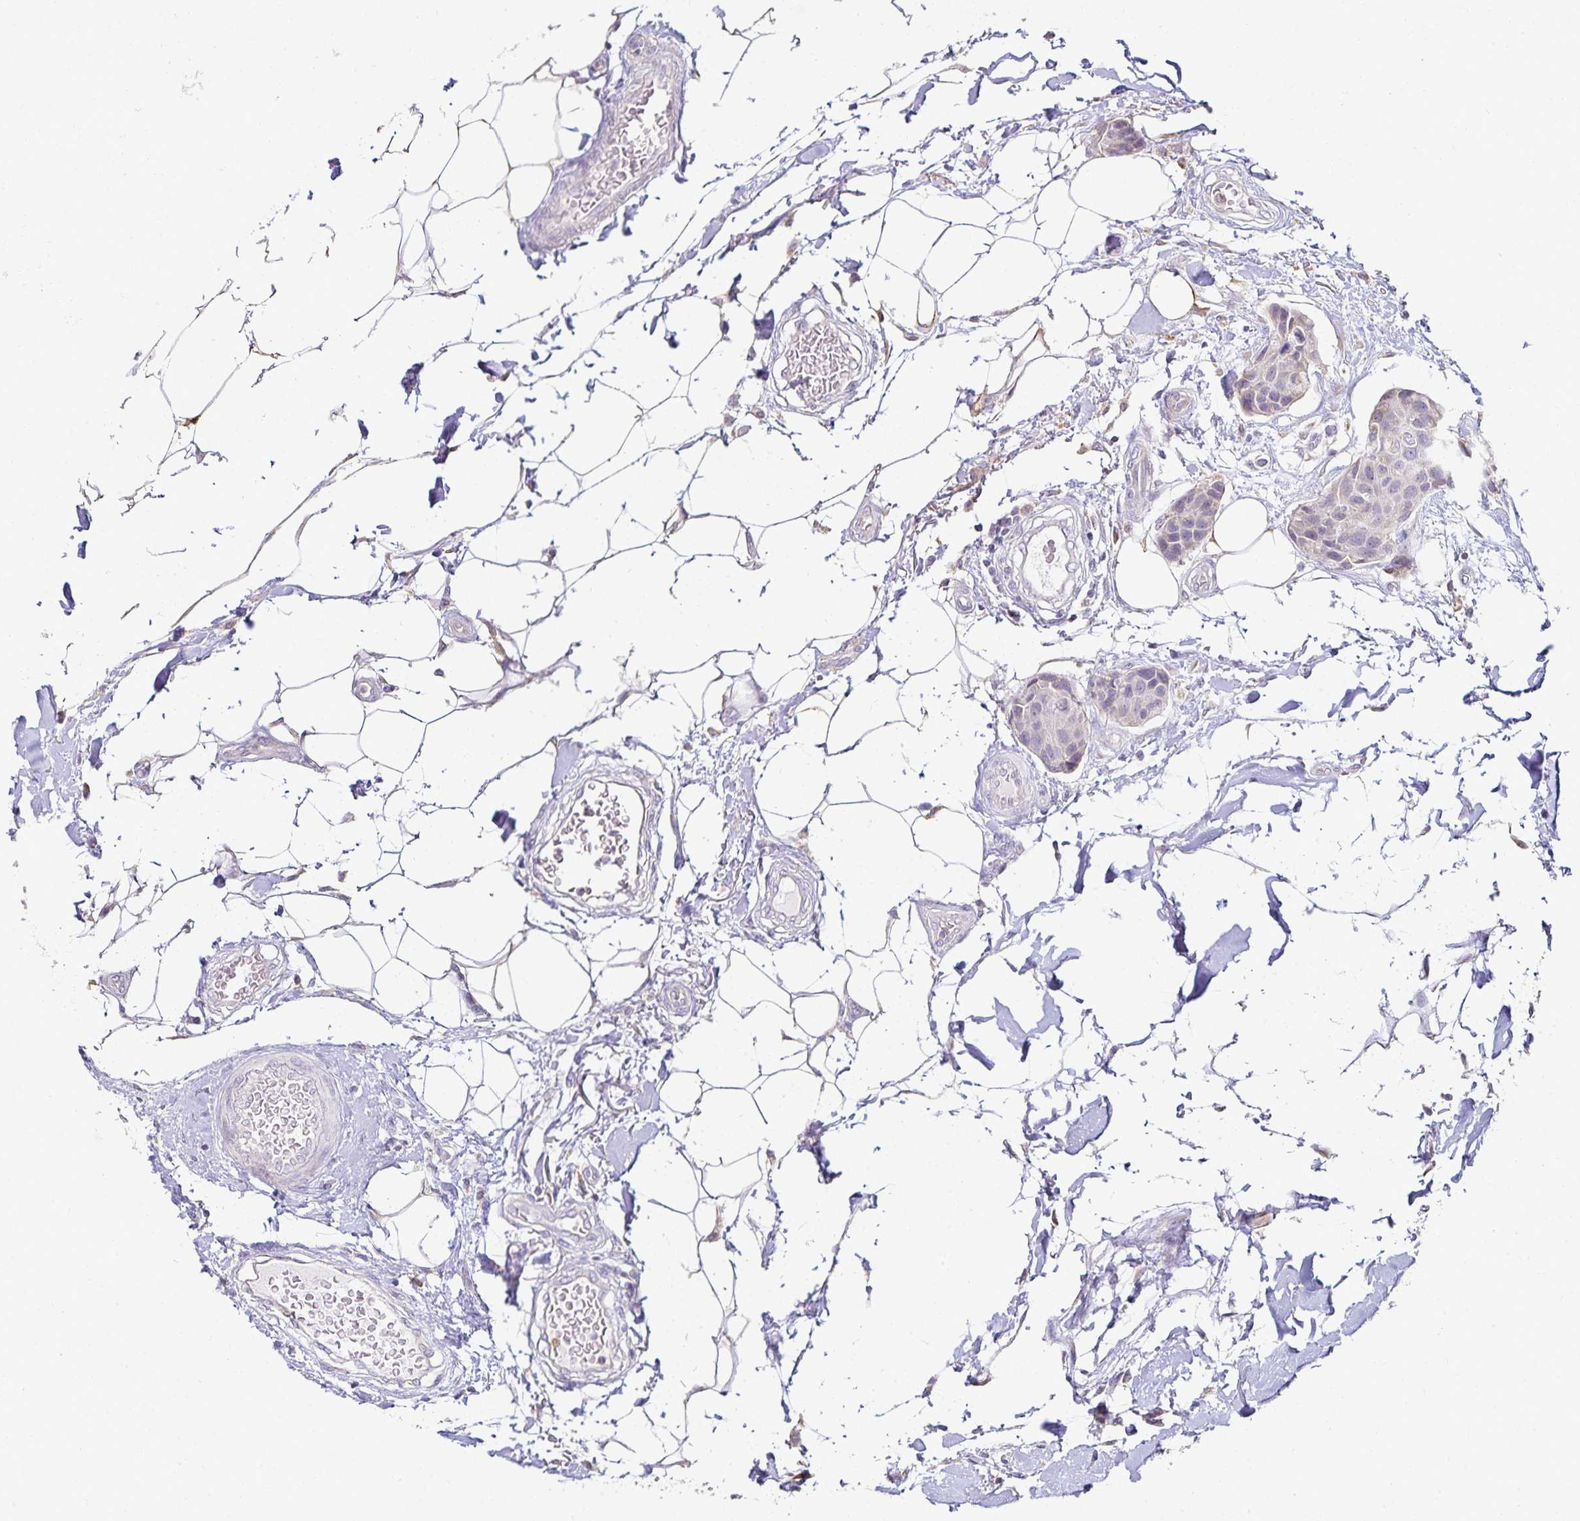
{"staining": {"intensity": "negative", "quantity": "none", "location": "none"}, "tissue": "breast cancer", "cell_type": "Tumor cells", "image_type": "cancer", "snomed": [{"axis": "morphology", "description": "Duct carcinoma"}, {"axis": "topography", "description": "Breast"}, {"axis": "topography", "description": "Lymph node"}], "caption": "Tumor cells show no significant protein expression in breast intraductal carcinoma.", "gene": "GP2", "patient": {"sex": "female", "age": 80}}